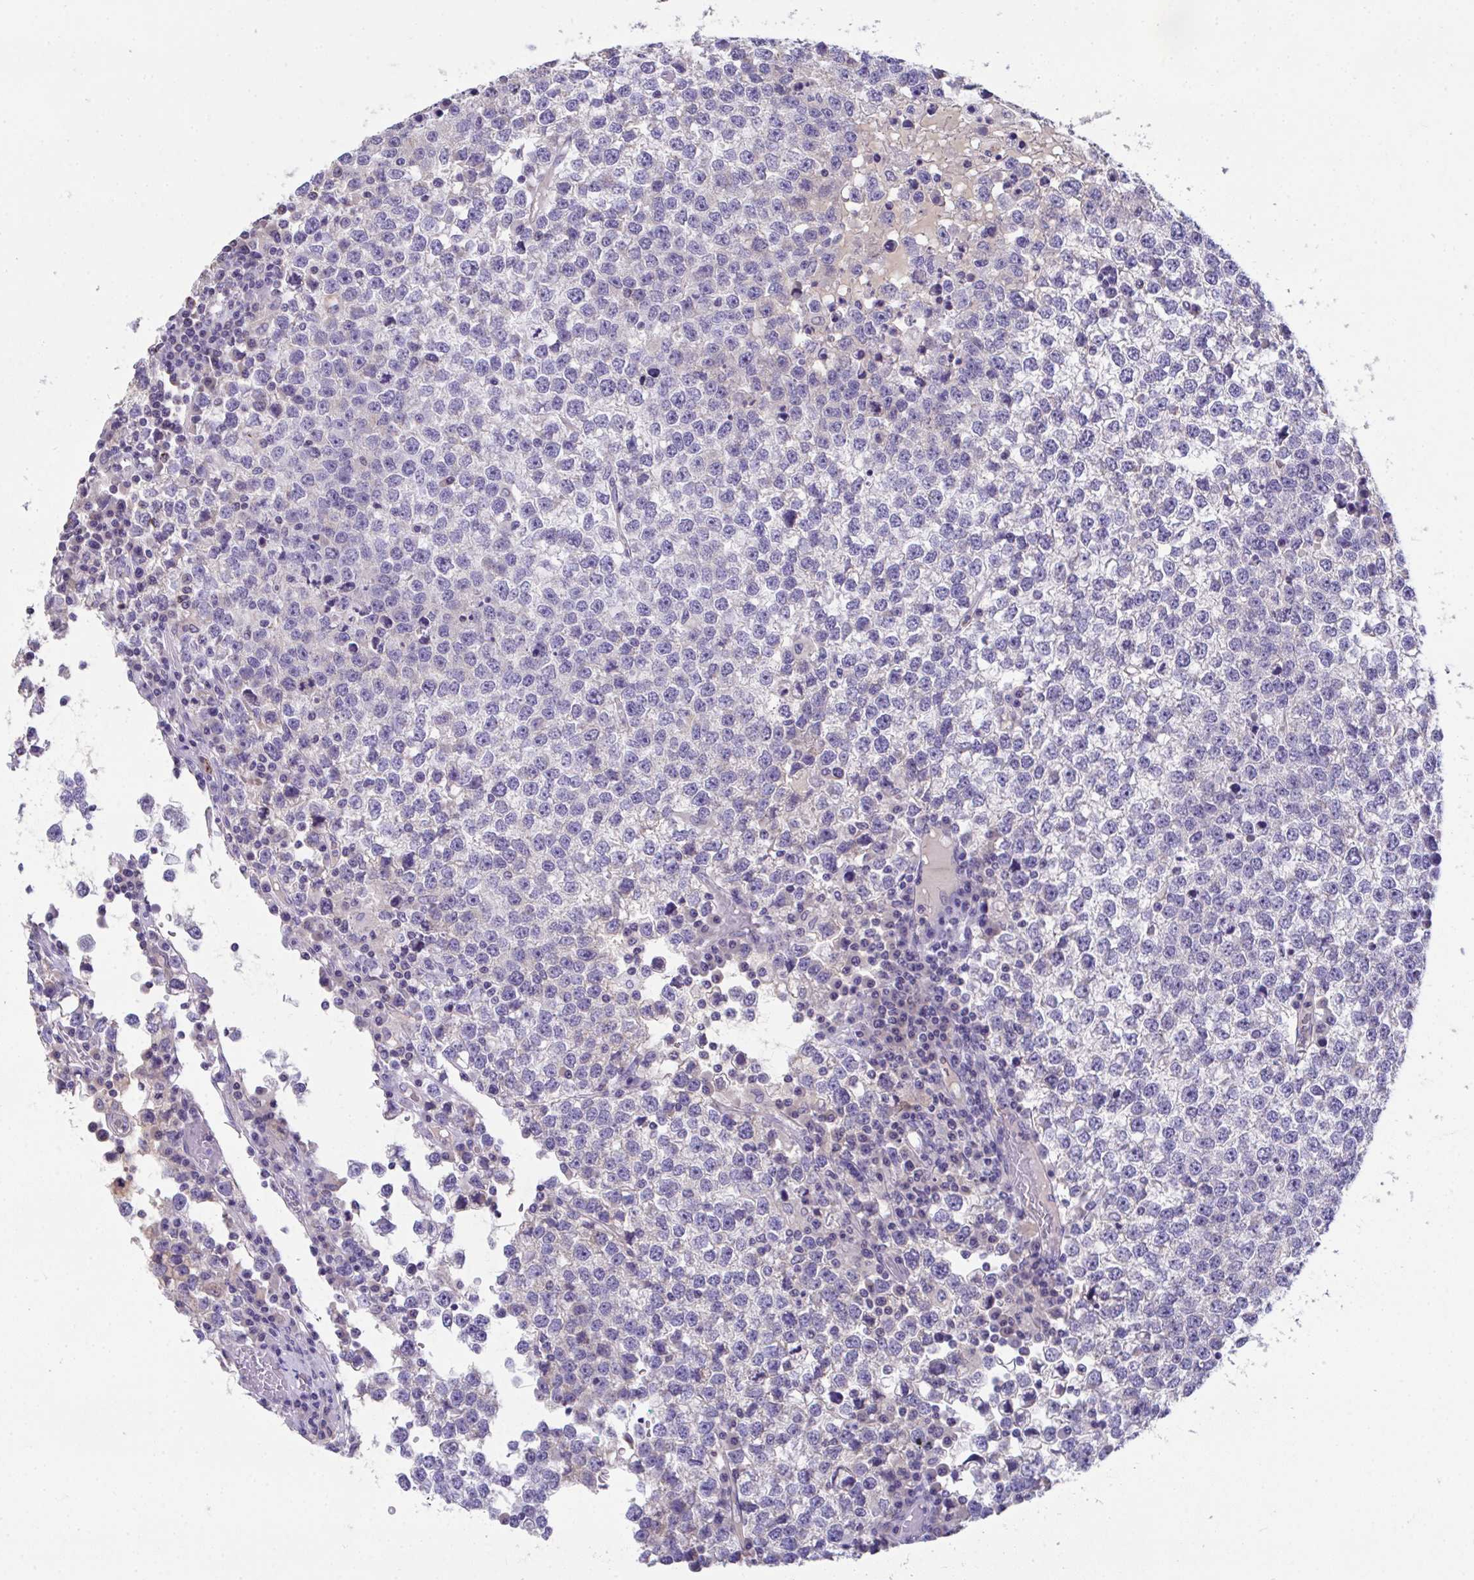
{"staining": {"intensity": "negative", "quantity": "none", "location": "none"}, "tissue": "testis cancer", "cell_type": "Tumor cells", "image_type": "cancer", "snomed": [{"axis": "morphology", "description": "Seminoma, NOS"}, {"axis": "topography", "description": "Testis"}], "caption": "This micrograph is of seminoma (testis) stained with immunohistochemistry (IHC) to label a protein in brown with the nuclei are counter-stained blue. There is no expression in tumor cells.", "gene": "COA5", "patient": {"sex": "male", "age": 65}}